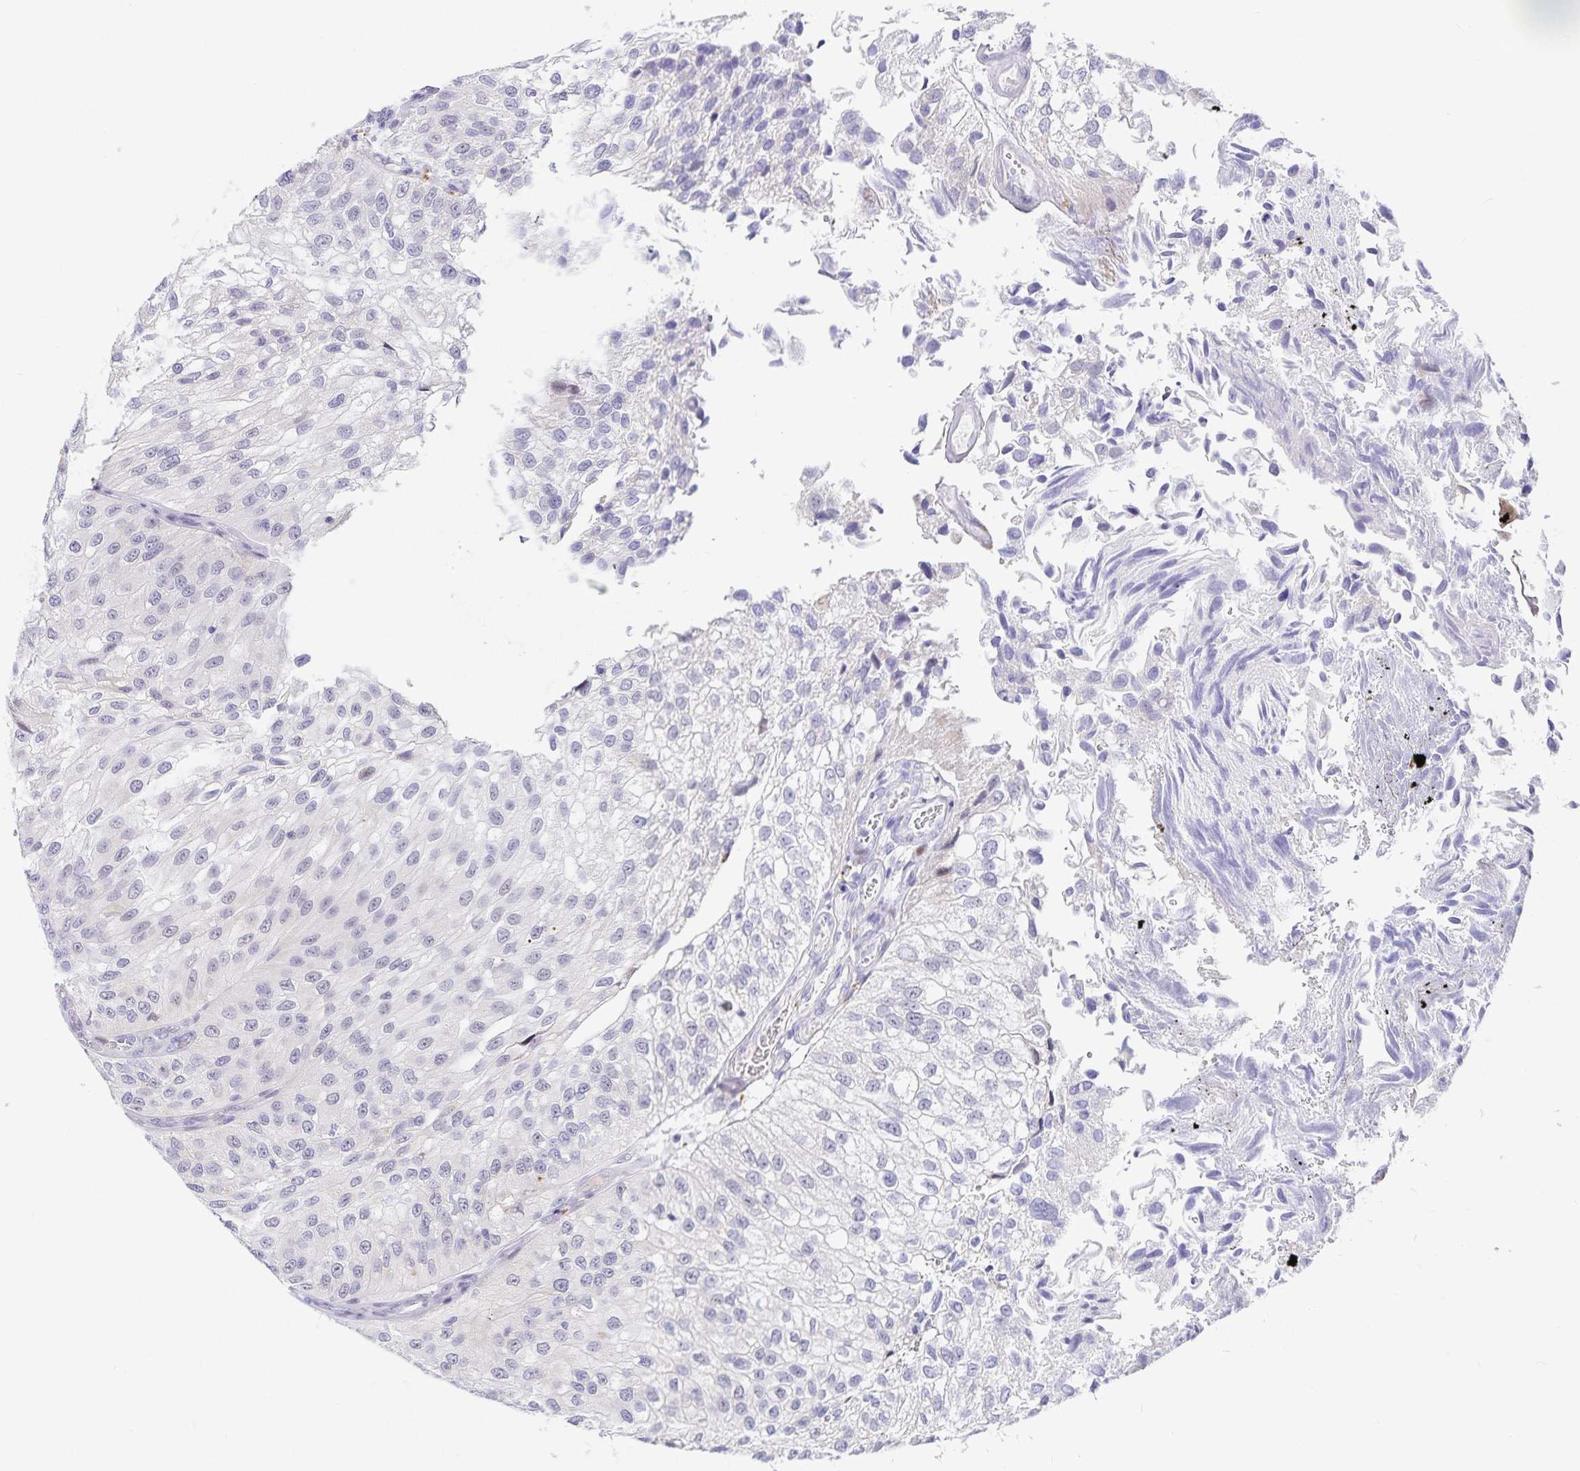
{"staining": {"intensity": "negative", "quantity": "none", "location": "none"}, "tissue": "urothelial cancer", "cell_type": "Tumor cells", "image_type": "cancer", "snomed": [{"axis": "morphology", "description": "Urothelial carcinoma, NOS"}, {"axis": "topography", "description": "Urinary bladder"}], "caption": "Tumor cells show no significant staining in transitional cell carcinoma. (DAB IHC visualized using brightfield microscopy, high magnification).", "gene": "KBTBD13", "patient": {"sex": "male", "age": 87}}